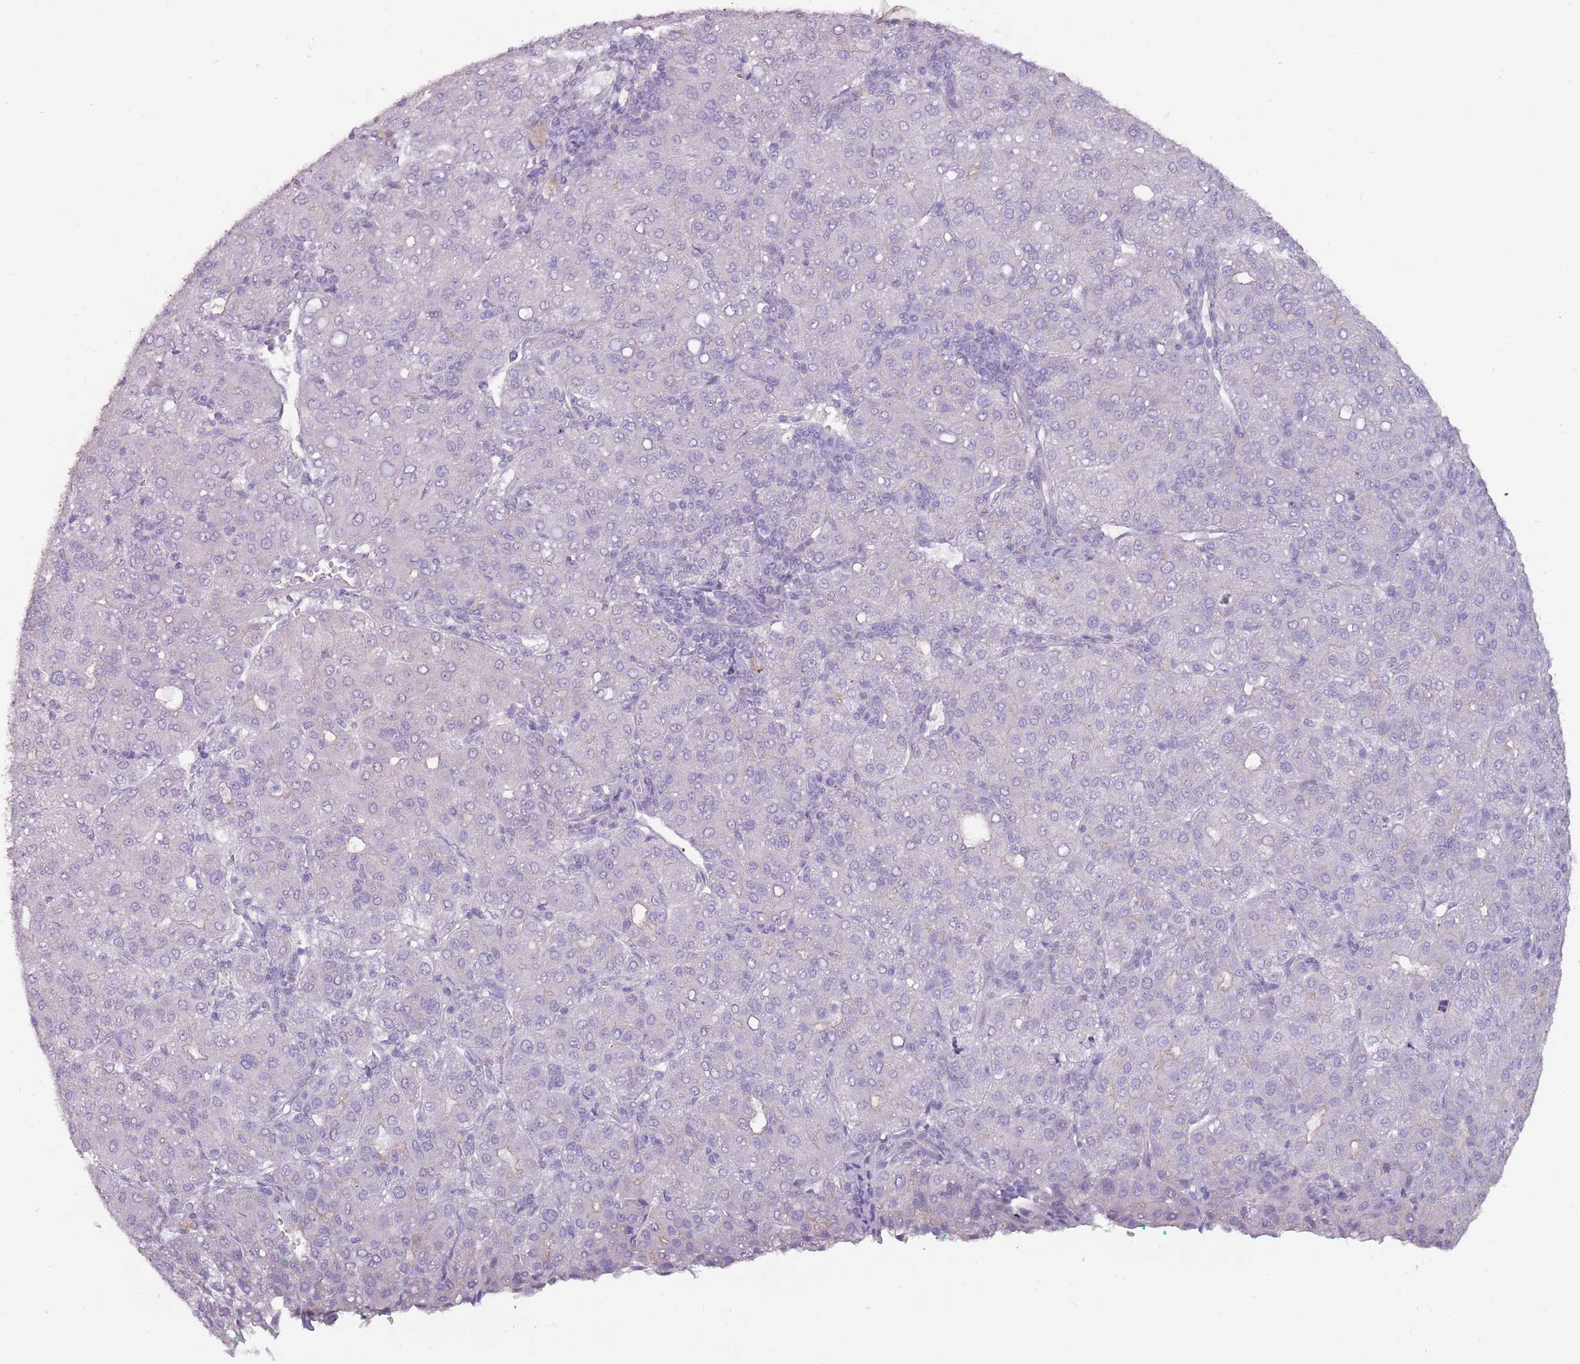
{"staining": {"intensity": "negative", "quantity": "none", "location": "none"}, "tissue": "liver cancer", "cell_type": "Tumor cells", "image_type": "cancer", "snomed": [{"axis": "morphology", "description": "Carcinoma, Hepatocellular, NOS"}, {"axis": "topography", "description": "Liver"}], "caption": "Hepatocellular carcinoma (liver) stained for a protein using immunohistochemistry (IHC) demonstrates no staining tumor cells.", "gene": "RFX2", "patient": {"sex": "male", "age": 65}}